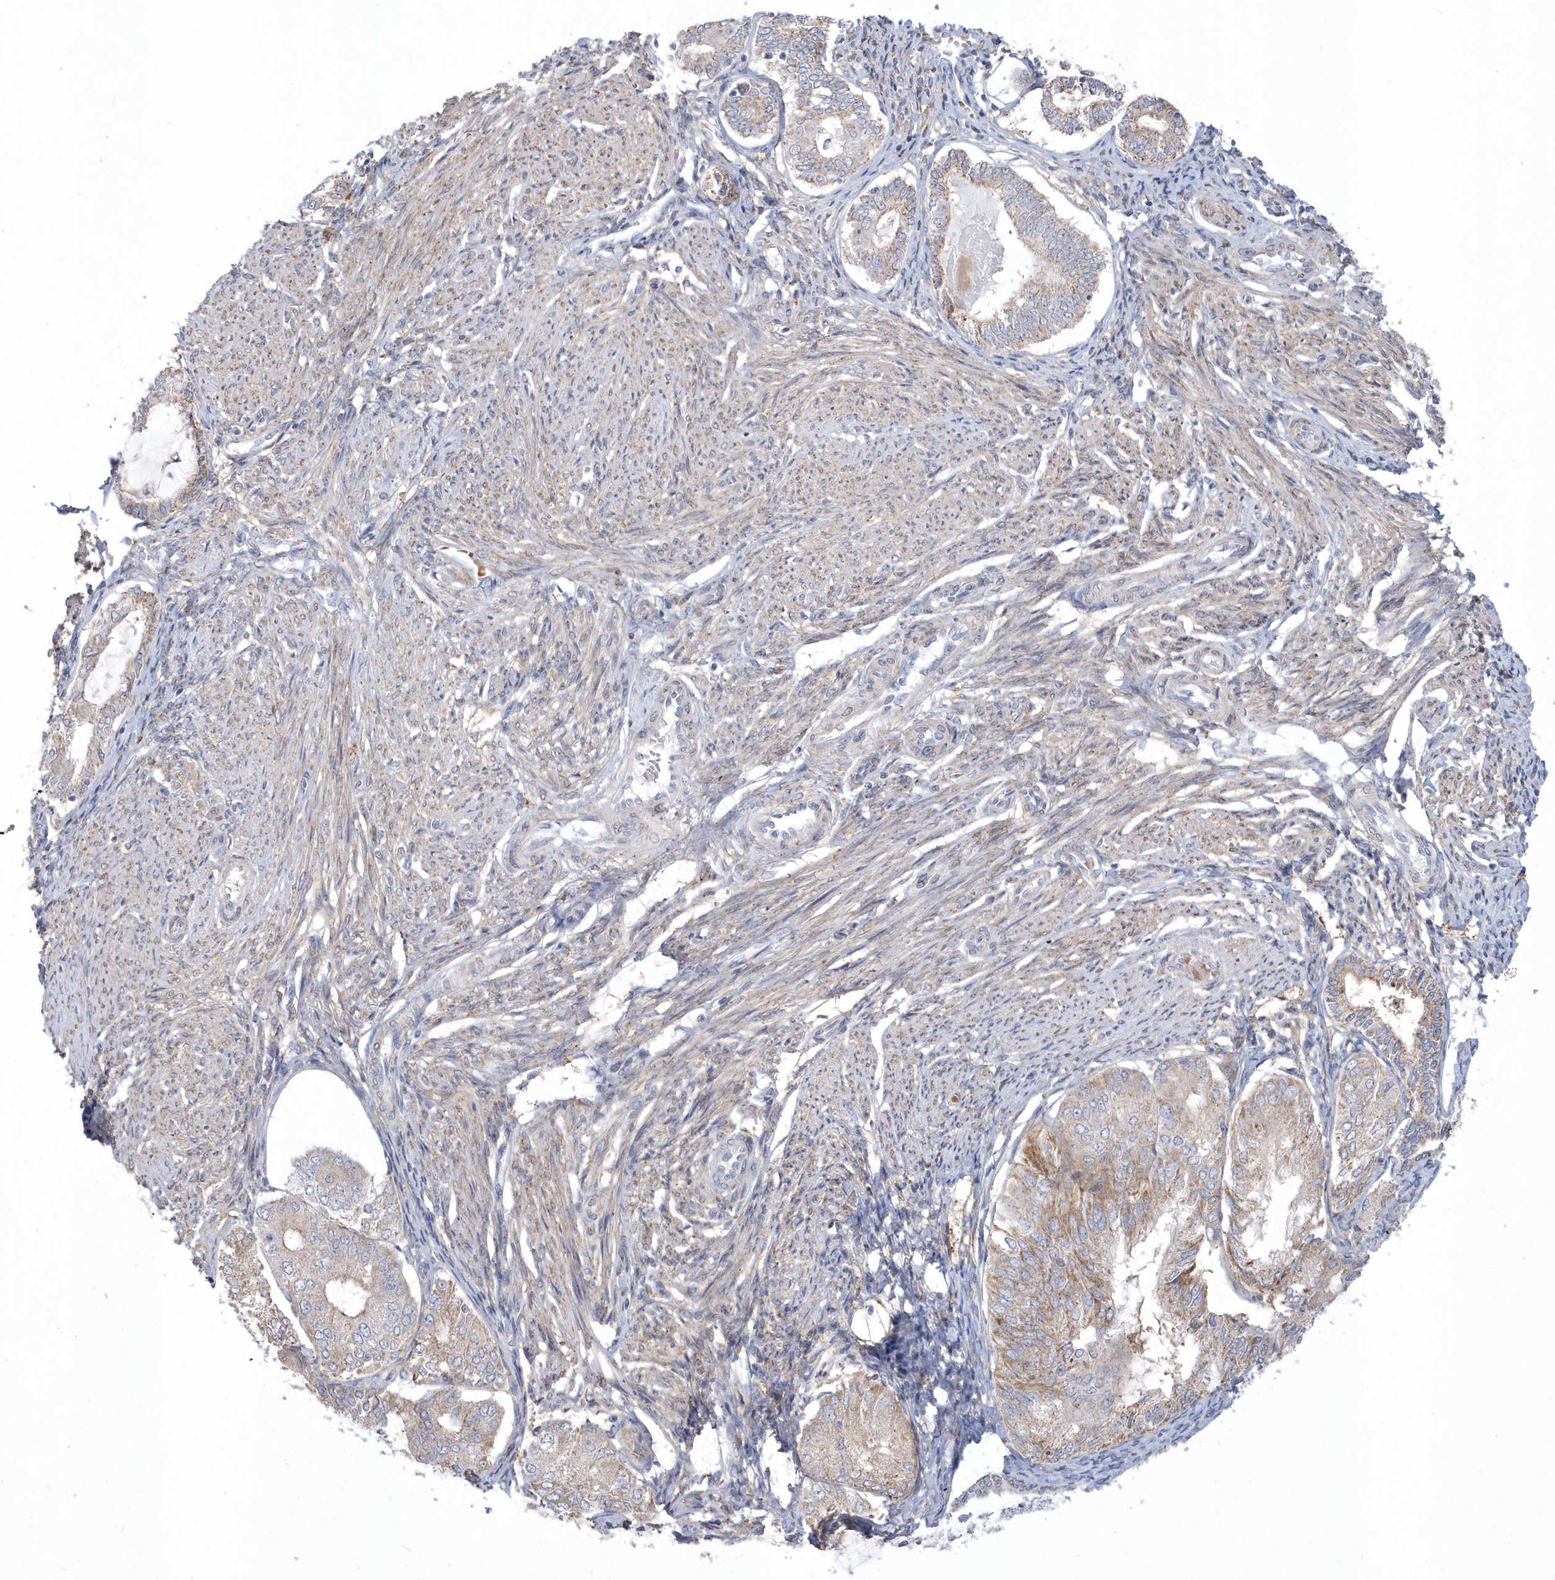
{"staining": {"intensity": "weak", "quantity": "25%-75%", "location": "cytoplasmic/membranous"}, "tissue": "endometrial cancer", "cell_type": "Tumor cells", "image_type": "cancer", "snomed": [{"axis": "morphology", "description": "Adenocarcinoma, NOS"}, {"axis": "topography", "description": "Endometrium"}], "caption": "Protein positivity by immunohistochemistry (IHC) exhibits weak cytoplasmic/membranous staining in approximately 25%-75% of tumor cells in endometrial cancer (adenocarcinoma).", "gene": "TSPEAR", "patient": {"sex": "female", "age": 81}}